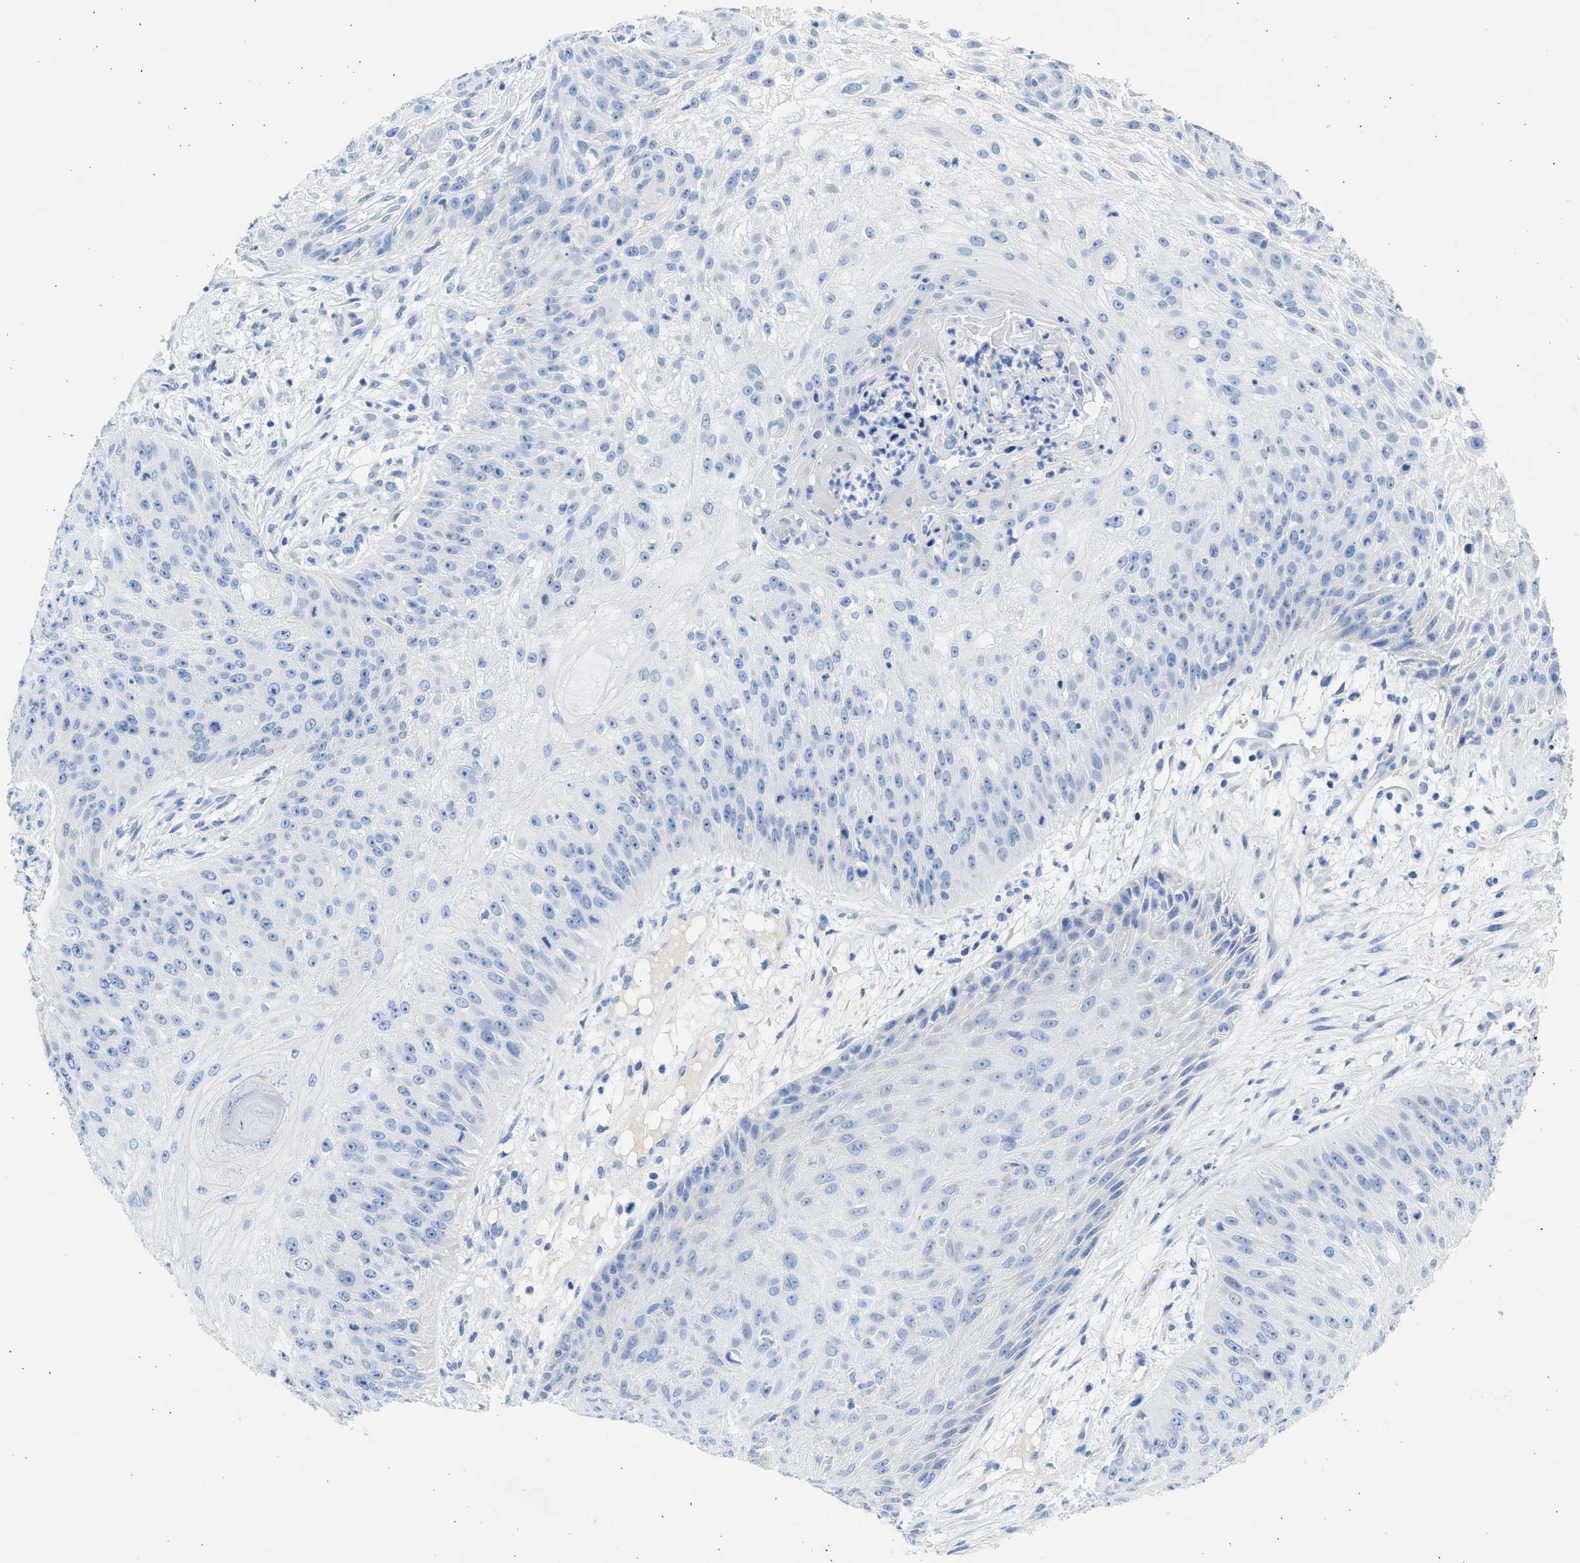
{"staining": {"intensity": "negative", "quantity": "none", "location": "none"}, "tissue": "skin cancer", "cell_type": "Tumor cells", "image_type": "cancer", "snomed": [{"axis": "morphology", "description": "Squamous cell carcinoma, NOS"}, {"axis": "topography", "description": "Skin"}], "caption": "IHC image of skin cancer (squamous cell carcinoma) stained for a protein (brown), which reveals no staining in tumor cells. Nuclei are stained in blue.", "gene": "SPATA3", "patient": {"sex": "female", "age": 80}}